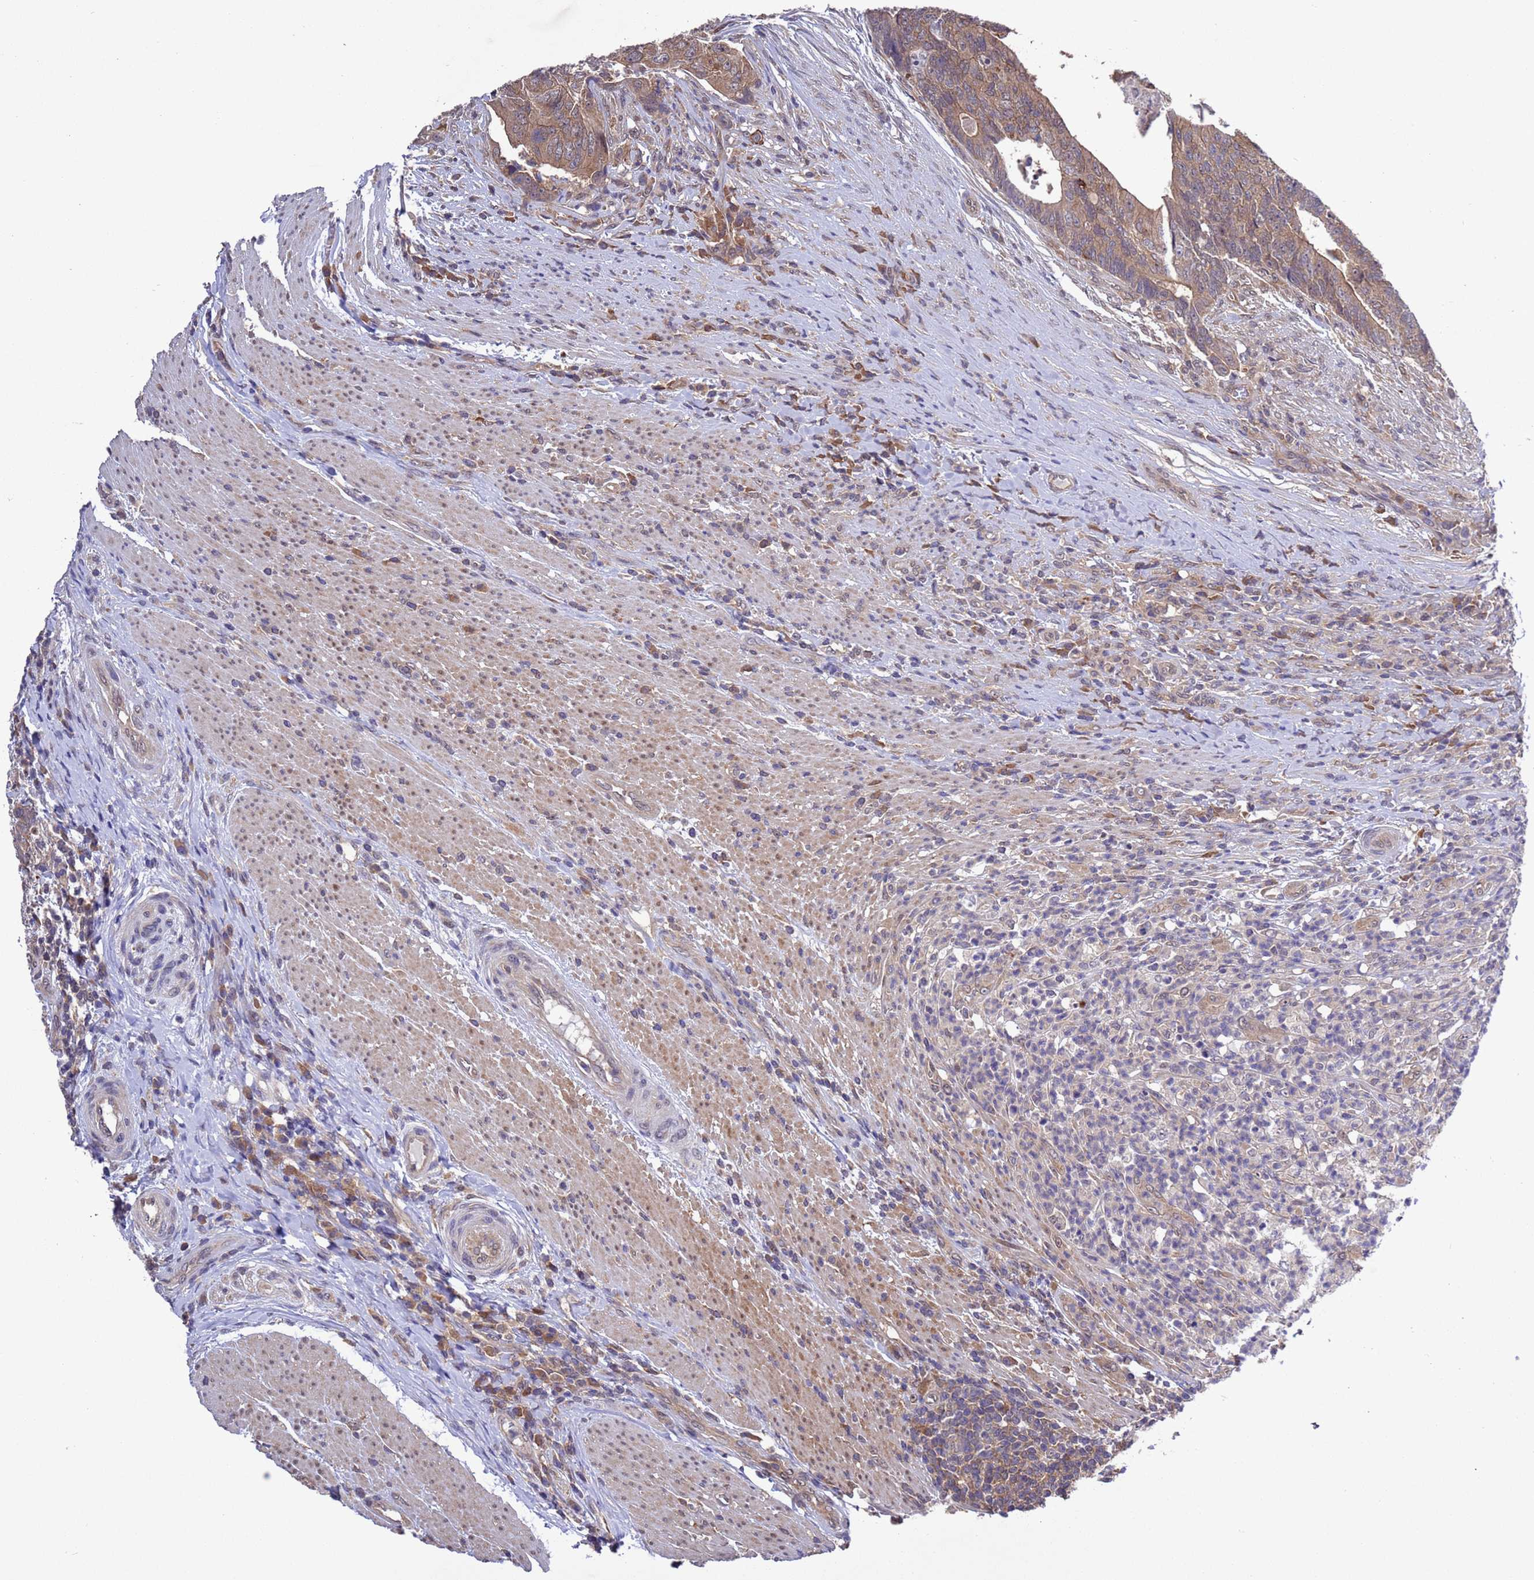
{"staining": {"intensity": "moderate", "quantity": ">75%", "location": "cytoplasmic/membranous"}, "tissue": "colorectal cancer", "cell_type": "Tumor cells", "image_type": "cancer", "snomed": [{"axis": "morphology", "description": "Adenocarcinoma, NOS"}, {"axis": "topography", "description": "Colon"}], "caption": "Human adenocarcinoma (colorectal) stained with a protein marker displays moderate staining in tumor cells.", "gene": "ZFP69B", "patient": {"sex": "female", "age": 67}}